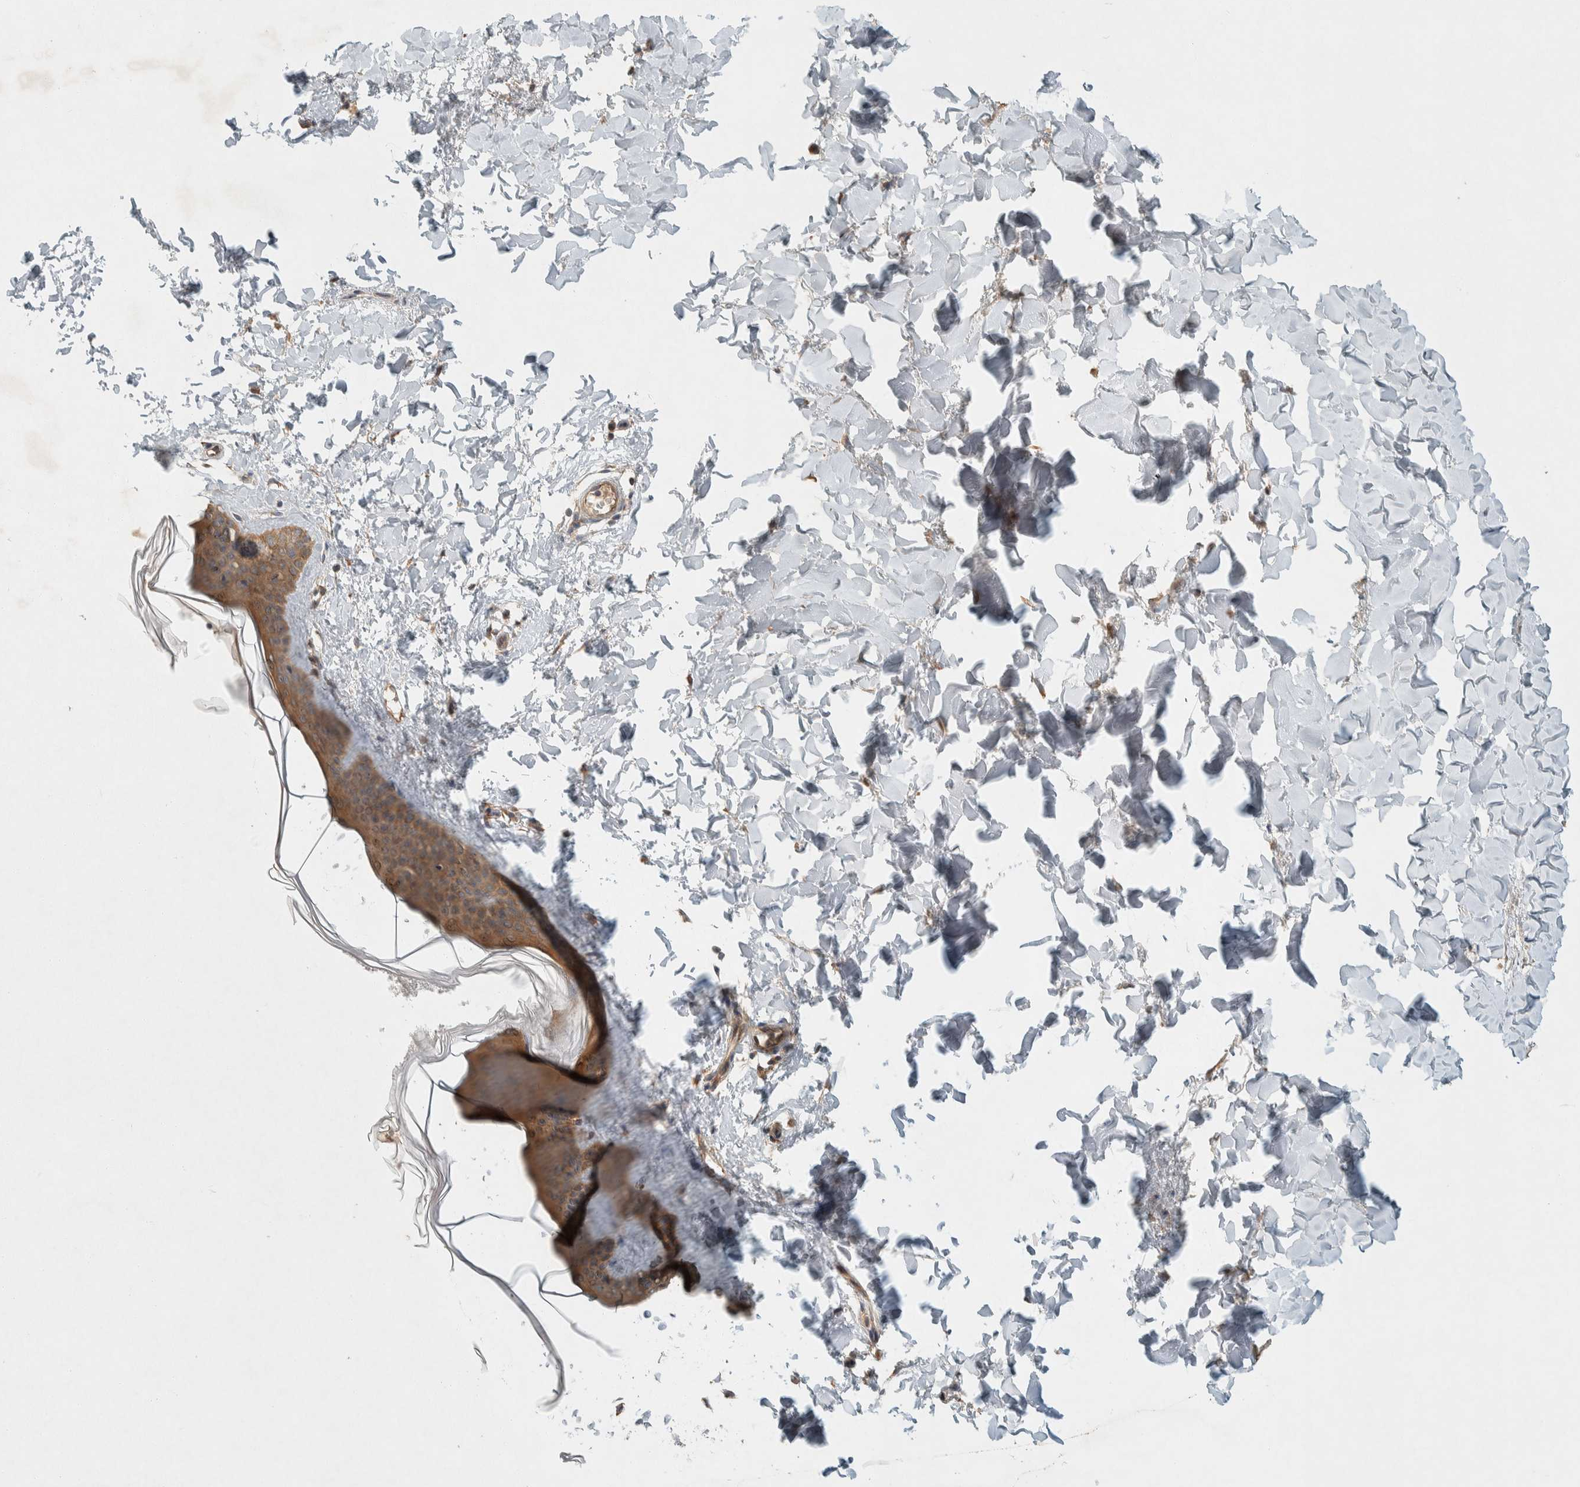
{"staining": {"intensity": "moderate", "quantity": ">75%", "location": "cytoplasmic/membranous"}, "tissue": "skin", "cell_type": "Fibroblasts", "image_type": "normal", "snomed": [{"axis": "morphology", "description": "Normal tissue, NOS"}, {"axis": "topography", "description": "Skin"}], "caption": "Immunohistochemical staining of normal human skin exhibits >75% levels of moderate cytoplasmic/membranous protein positivity in about >75% of fibroblasts. (IHC, brightfield microscopy, high magnification).", "gene": "PXK", "patient": {"sex": "female", "age": 17}}